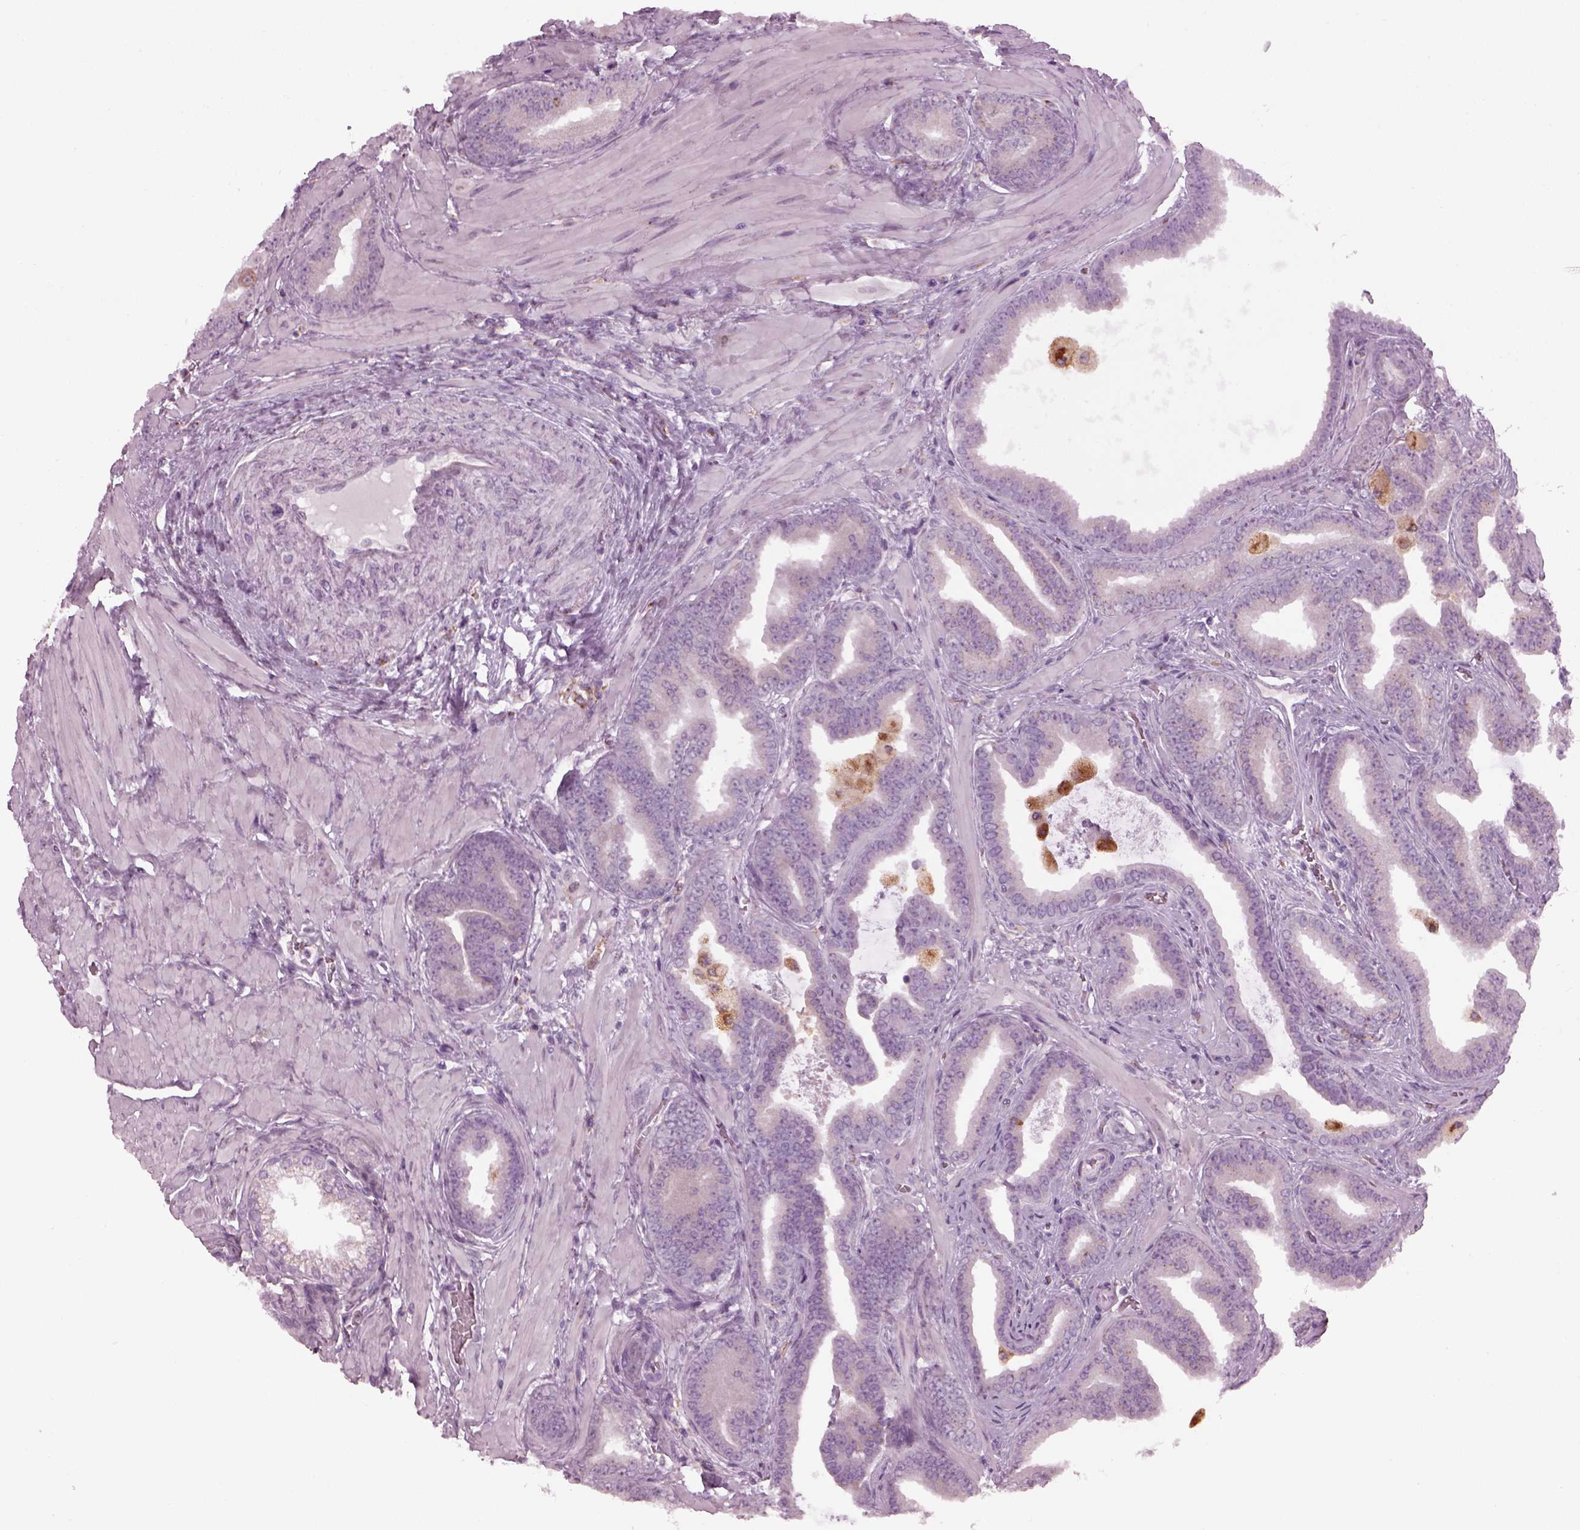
{"staining": {"intensity": "negative", "quantity": "none", "location": "none"}, "tissue": "prostate cancer", "cell_type": "Tumor cells", "image_type": "cancer", "snomed": [{"axis": "morphology", "description": "Adenocarcinoma, Low grade"}, {"axis": "topography", "description": "Prostate"}], "caption": "Tumor cells are negative for brown protein staining in low-grade adenocarcinoma (prostate). The staining is performed using DAB (3,3'-diaminobenzidine) brown chromogen with nuclei counter-stained in using hematoxylin.", "gene": "TMEM231", "patient": {"sex": "male", "age": 63}}